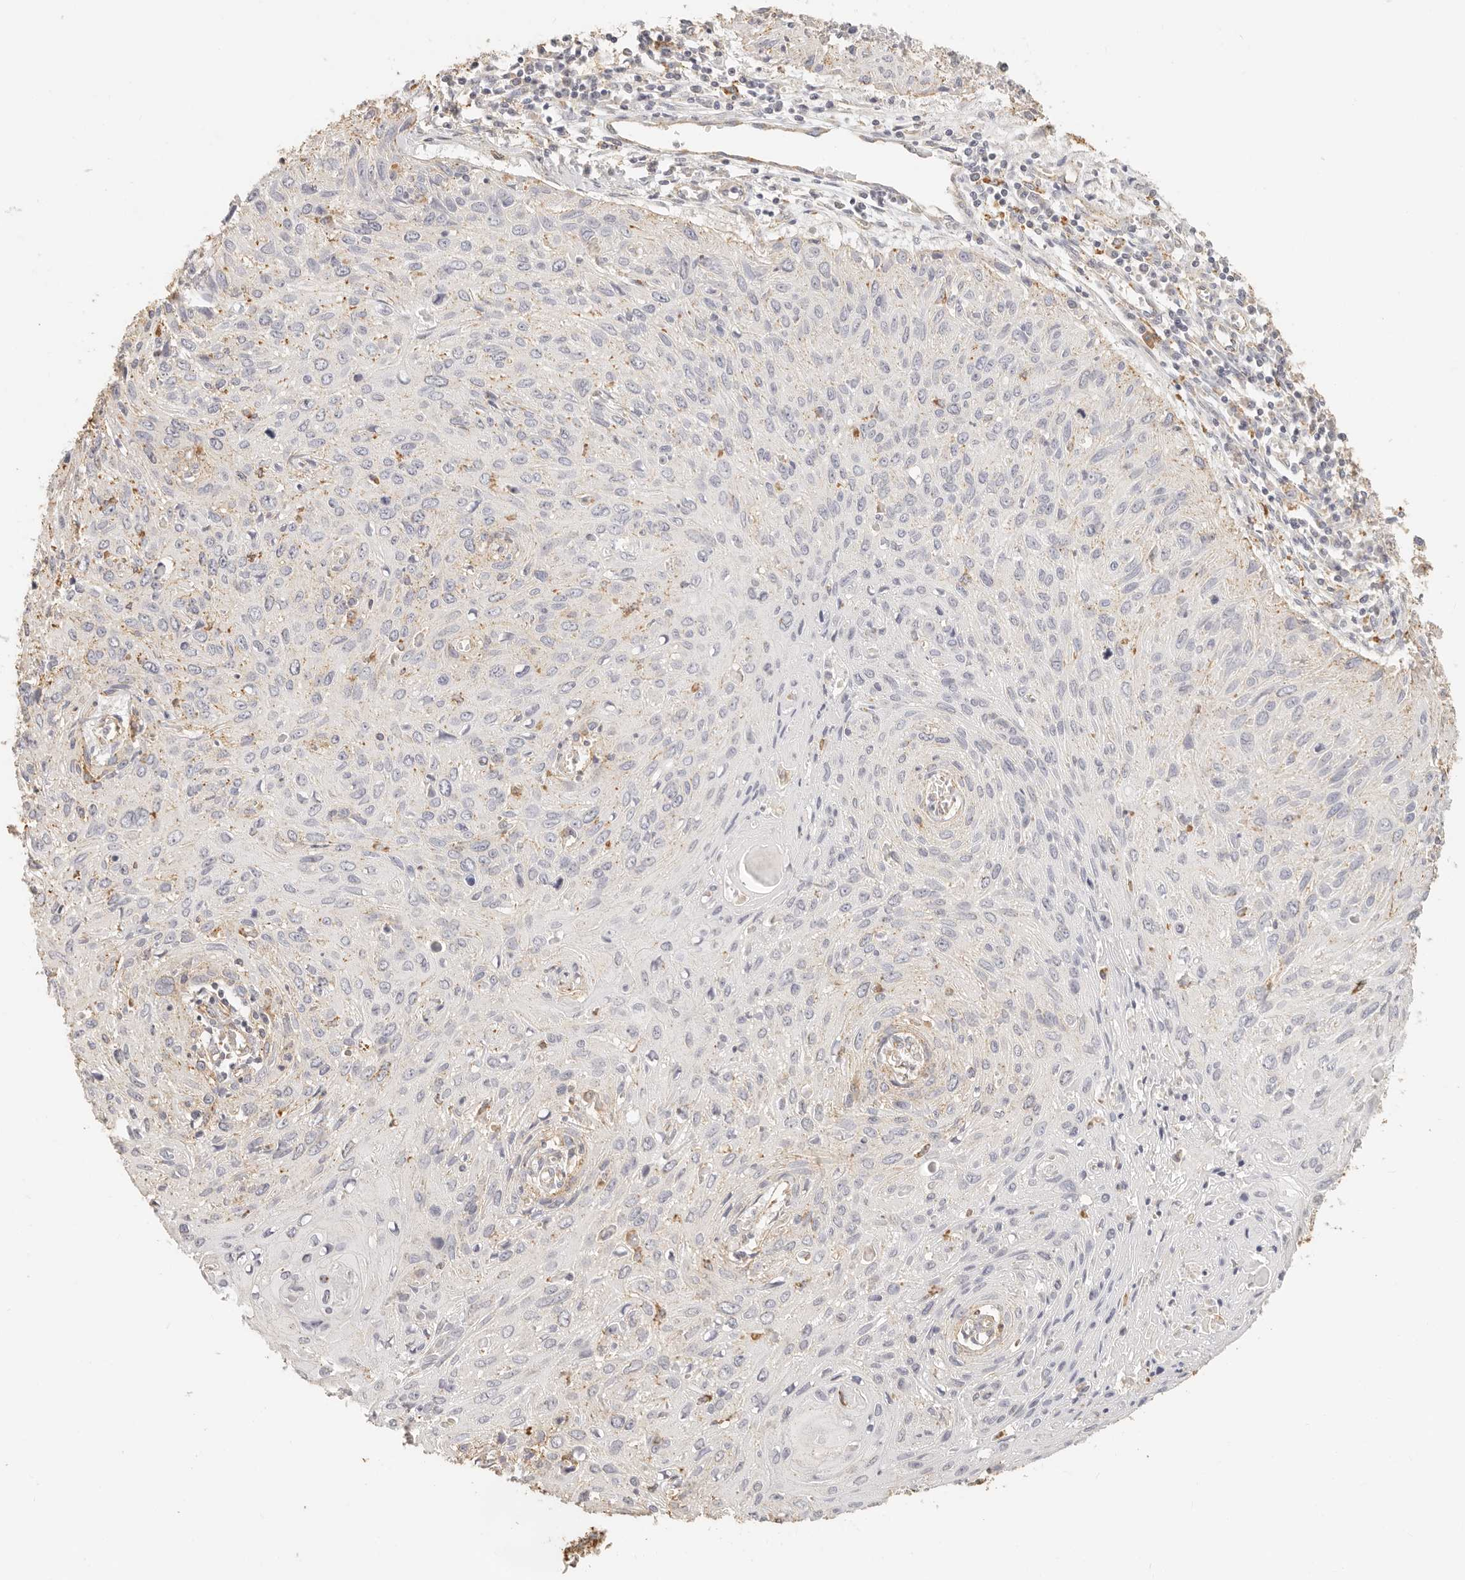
{"staining": {"intensity": "negative", "quantity": "none", "location": "none"}, "tissue": "cervical cancer", "cell_type": "Tumor cells", "image_type": "cancer", "snomed": [{"axis": "morphology", "description": "Squamous cell carcinoma, NOS"}, {"axis": "topography", "description": "Cervix"}], "caption": "Cervical cancer (squamous cell carcinoma) was stained to show a protein in brown. There is no significant expression in tumor cells.", "gene": "CNMD", "patient": {"sex": "female", "age": 51}}